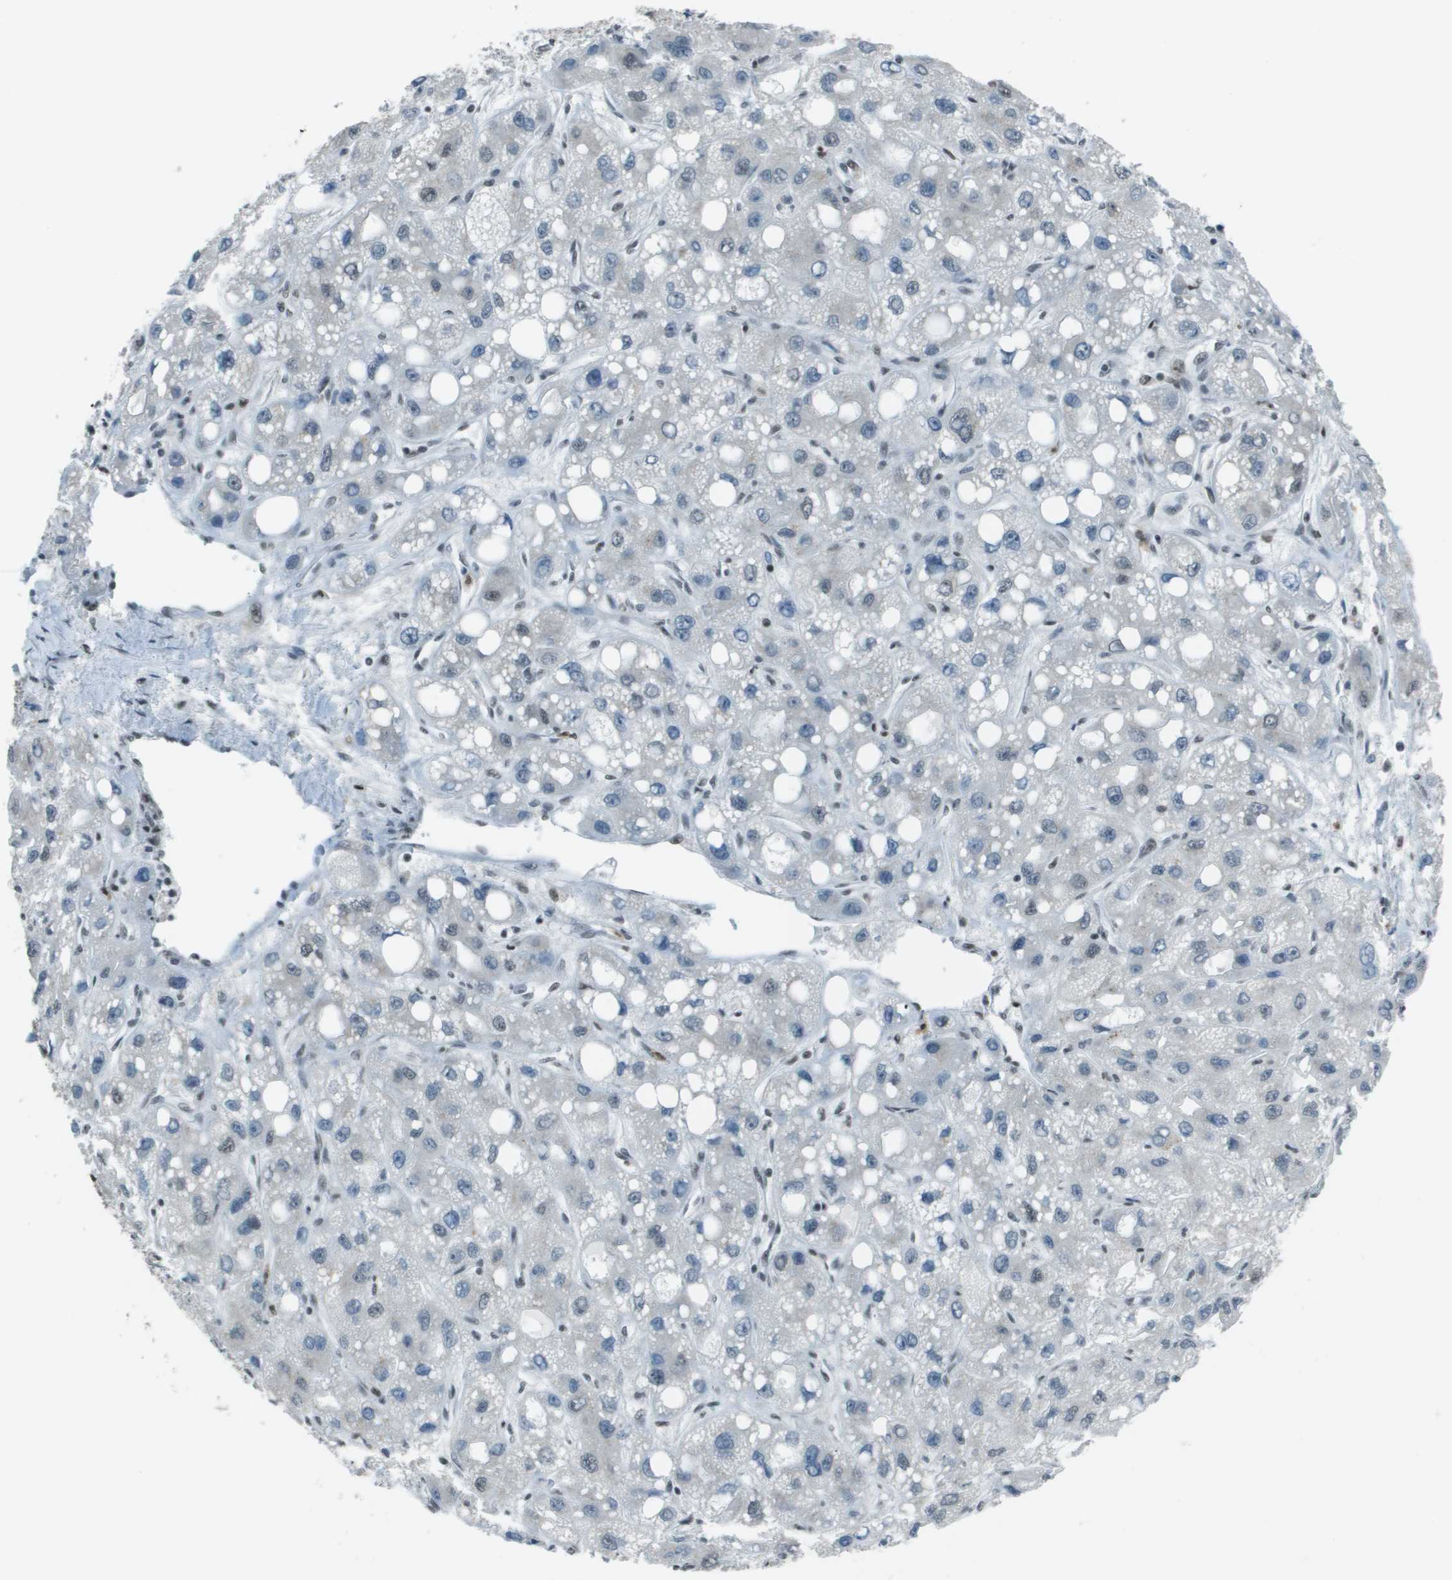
{"staining": {"intensity": "negative", "quantity": "none", "location": "none"}, "tissue": "liver cancer", "cell_type": "Tumor cells", "image_type": "cancer", "snomed": [{"axis": "morphology", "description": "Carcinoma, Hepatocellular, NOS"}, {"axis": "topography", "description": "Liver"}], "caption": "Tumor cells show no significant expression in hepatocellular carcinoma (liver).", "gene": "DEPDC1", "patient": {"sex": "male", "age": 55}}